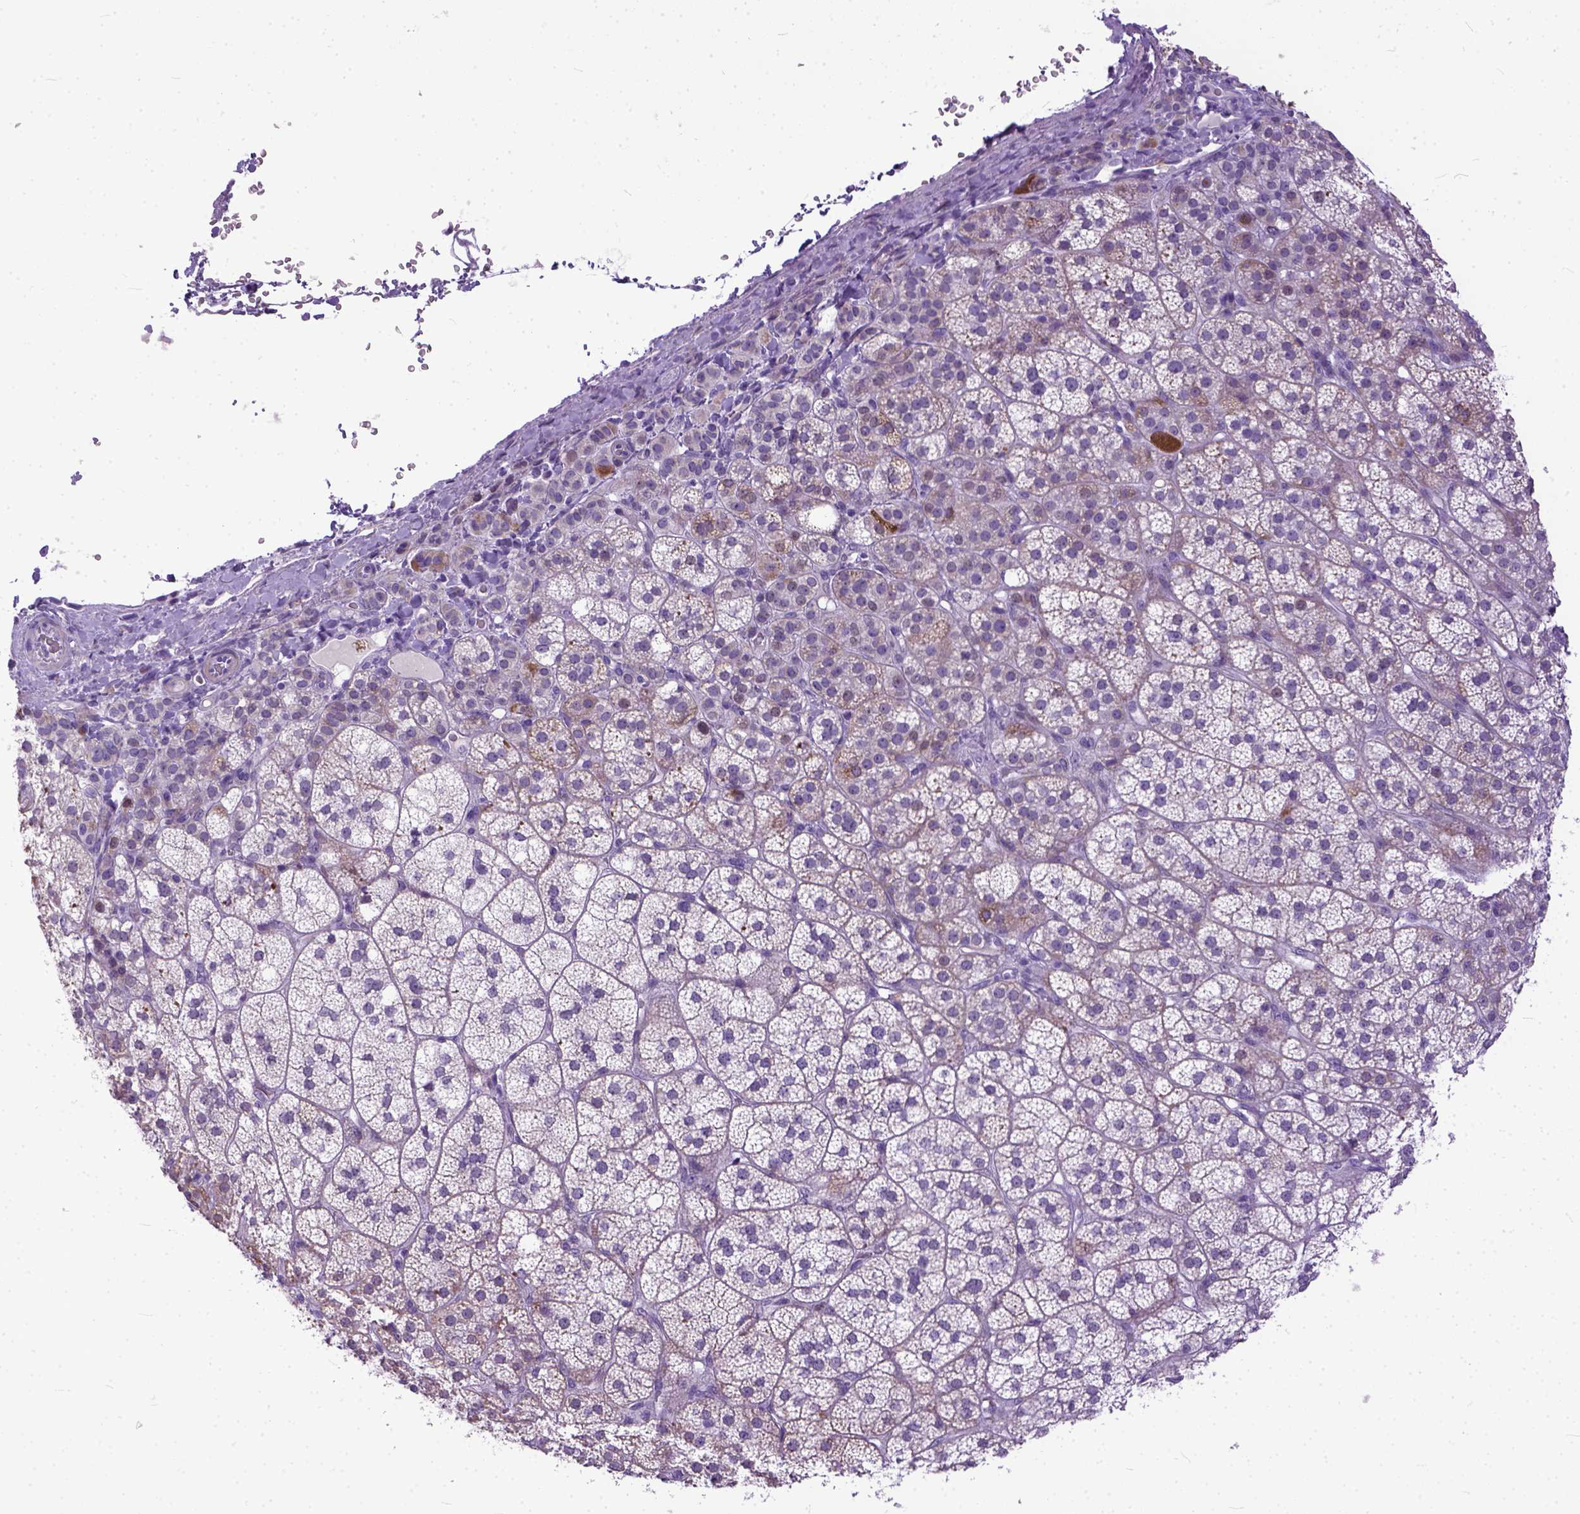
{"staining": {"intensity": "weak", "quantity": "<25%", "location": "cytoplasmic/membranous"}, "tissue": "adrenal gland", "cell_type": "Glandular cells", "image_type": "normal", "snomed": [{"axis": "morphology", "description": "Normal tissue, NOS"}, {"axis": "topography", "description": "Adrenal gland"}], "caption": "This photomicrograph is of unremarkable adrenal gland stained with IHC to label a protein in brown with the nuclei are counter-stained blue. There is no expression in glandular cells.", "gene": "PLK5", "patient": {"sex": "female", "age": 60}}